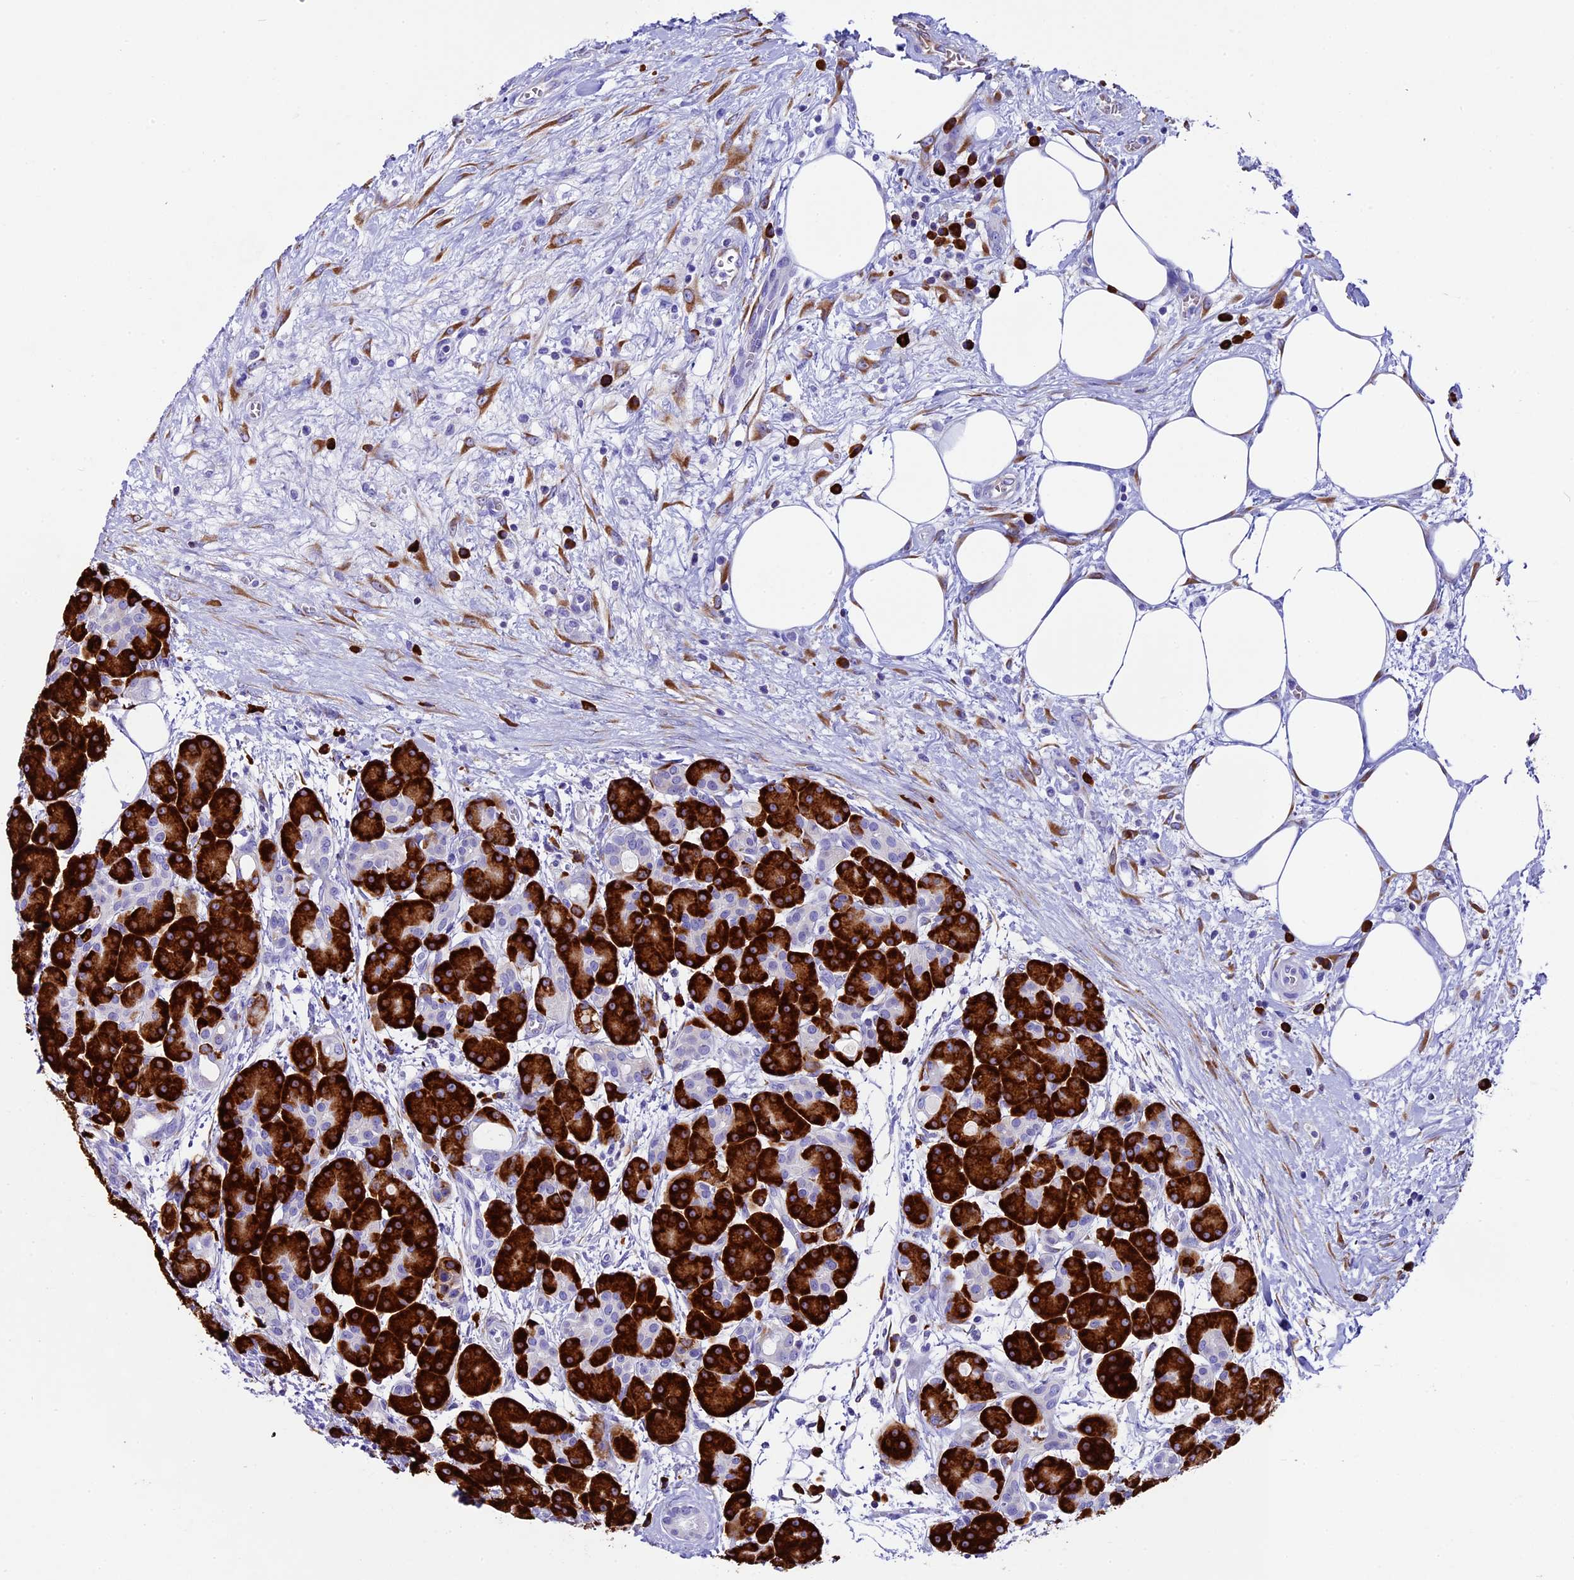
{"staining": {"intensity": "strong", "quantity": ">75%", "location": "cytoplasmic/membranous"}, "tissue": "pancreas", "cell_type": "Exocrine glandular cells", "image_type": "normal", "snomed": [{"axis": "morphology", "description": "Normal tissue, NOS"}, {"axis": "topography", "description": "Pancreas"}], "caption": "Pancreas stained with a brown dye demonstrates strong cytoplasmic/membranous positive staining in about >75% of exocrine glandular cells.", "gene": "FKBP11", "patient": {"sex": "male", "age": 63}}